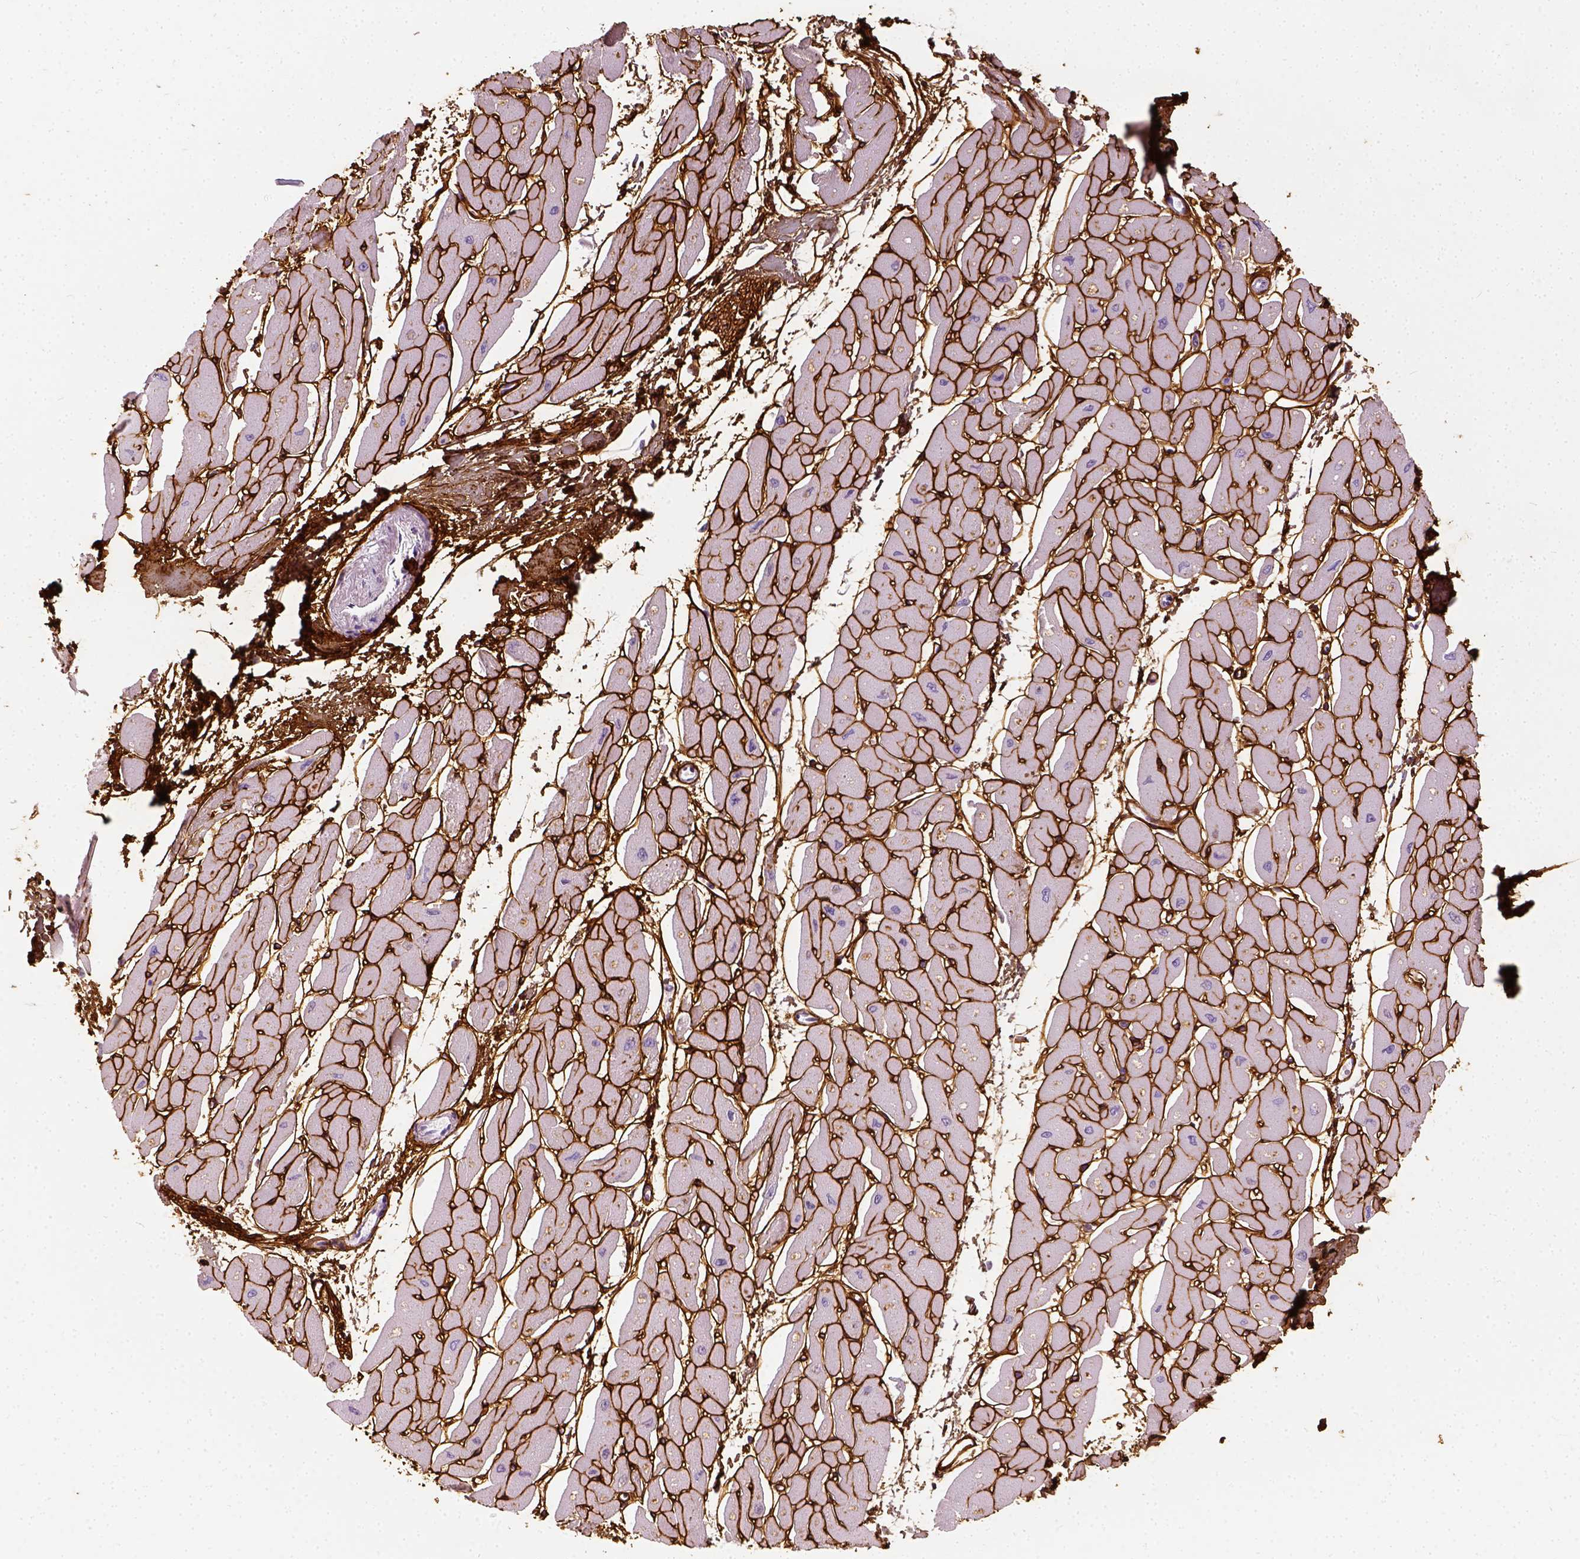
{"staining": {"intensity": "negative", "quantity": "none", "location": "none"}, "tissue": "heart muscle", "cell_type": "Cardiomyocytes", "image_type": "normal", "snomed": [{"axis": "morphology", "description": "Normal tissue, NOS"}, {"axis": "topography", "description": "Heart"}], "caption": "A histopathology image of heart muscle stained for a protein displays no brown staining in cardiomyocytes. The staining was performed using DAB (3,3'-diaminobenzidine) to visualize the protein expression in brown, while the nuclei were stained in blue with hematoxylin (Magnification: 20x).", "gene": "COL6A2", "patient": {"sex": "male", "age": 57}}